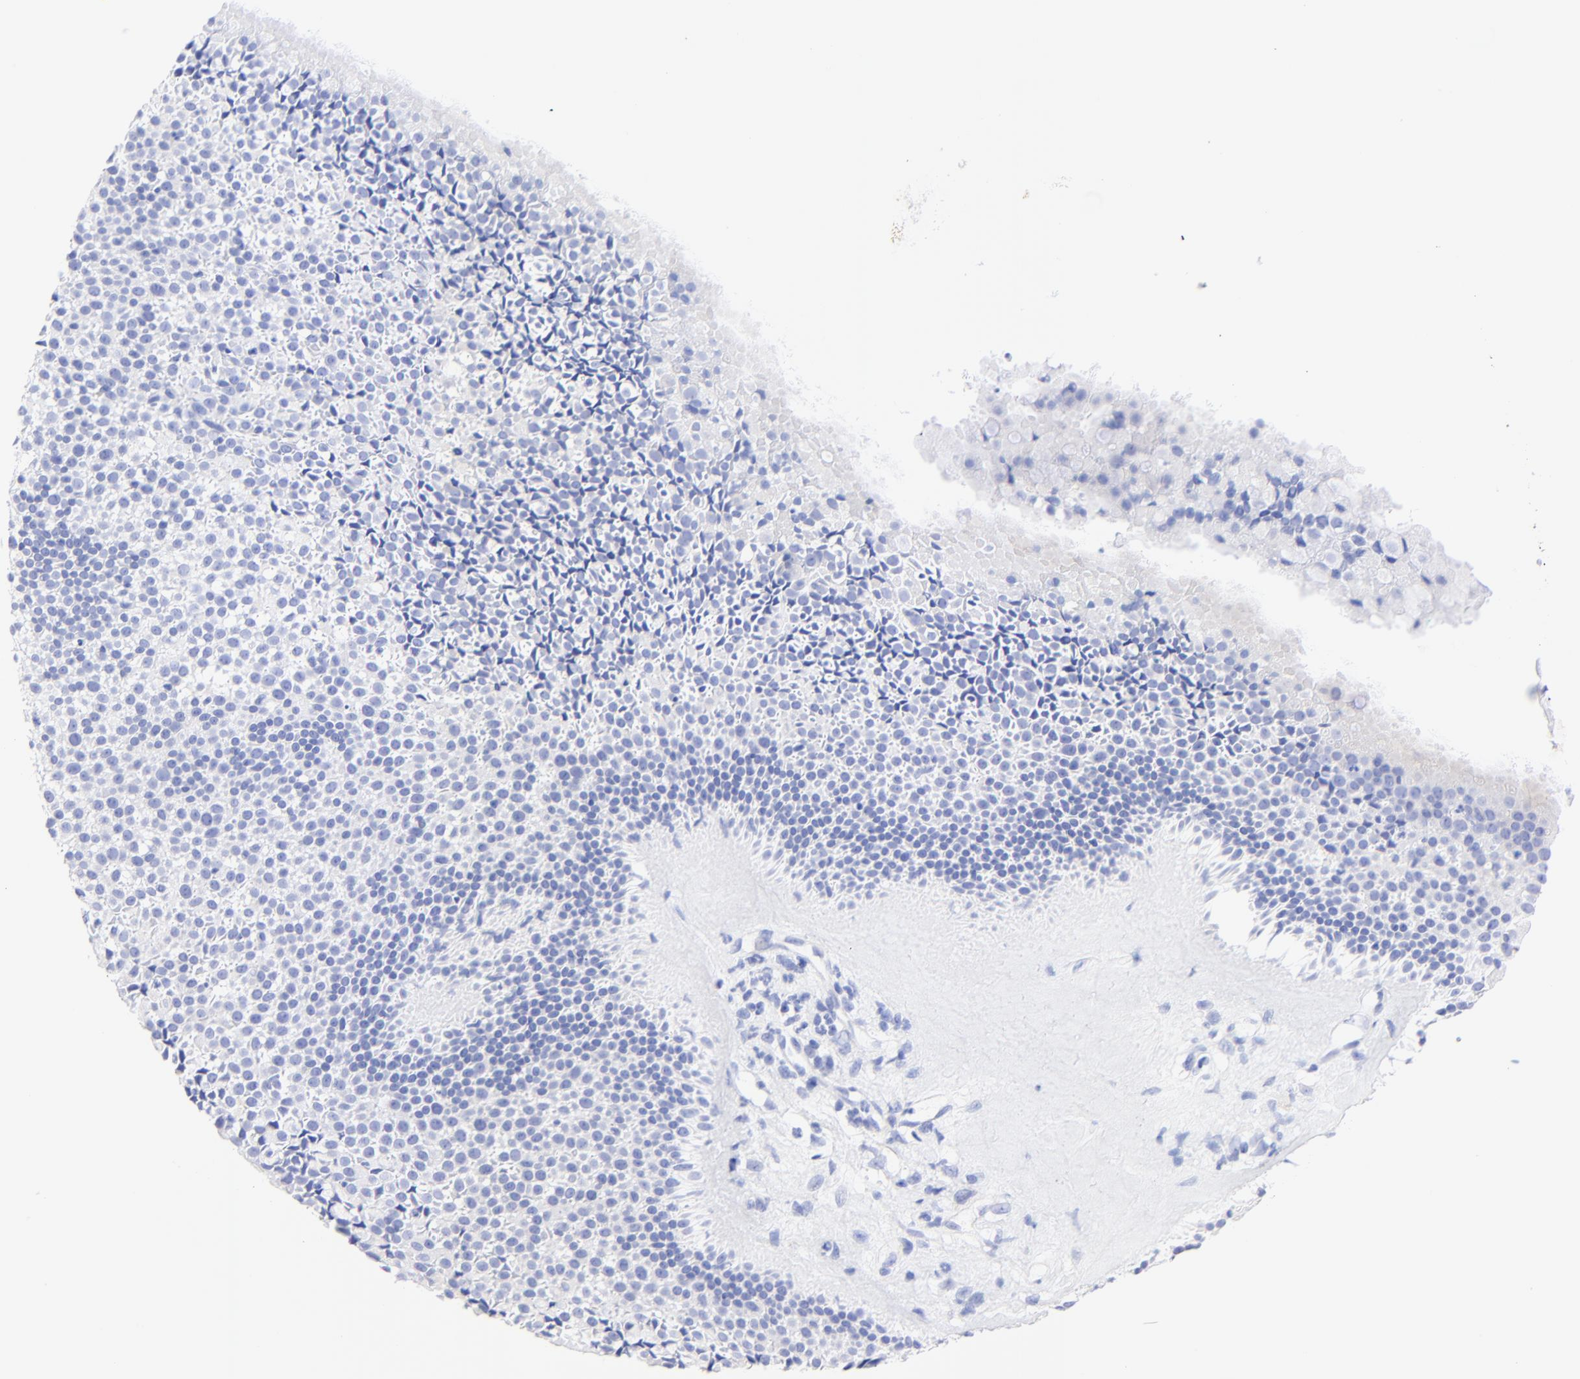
{"staining": {"intensity": "negative", "quantity": "none", "location": "none"}, "tissue": "nasopharynx", "cell_type": "Respiratory epithelial cells", "image_type": "normal", "snomed": [{"axis": "morphology", "description": "Normal tissue, NOS"}, {"axis": "topography", "description": "Nasopharynx"}], "caption": "Micrograph shows no significant protein staining in respiratory epithelial cells of benign nasopharynx.", "gene": "C1QTNF6", "patient": {"sex": "female", "age": 78}}